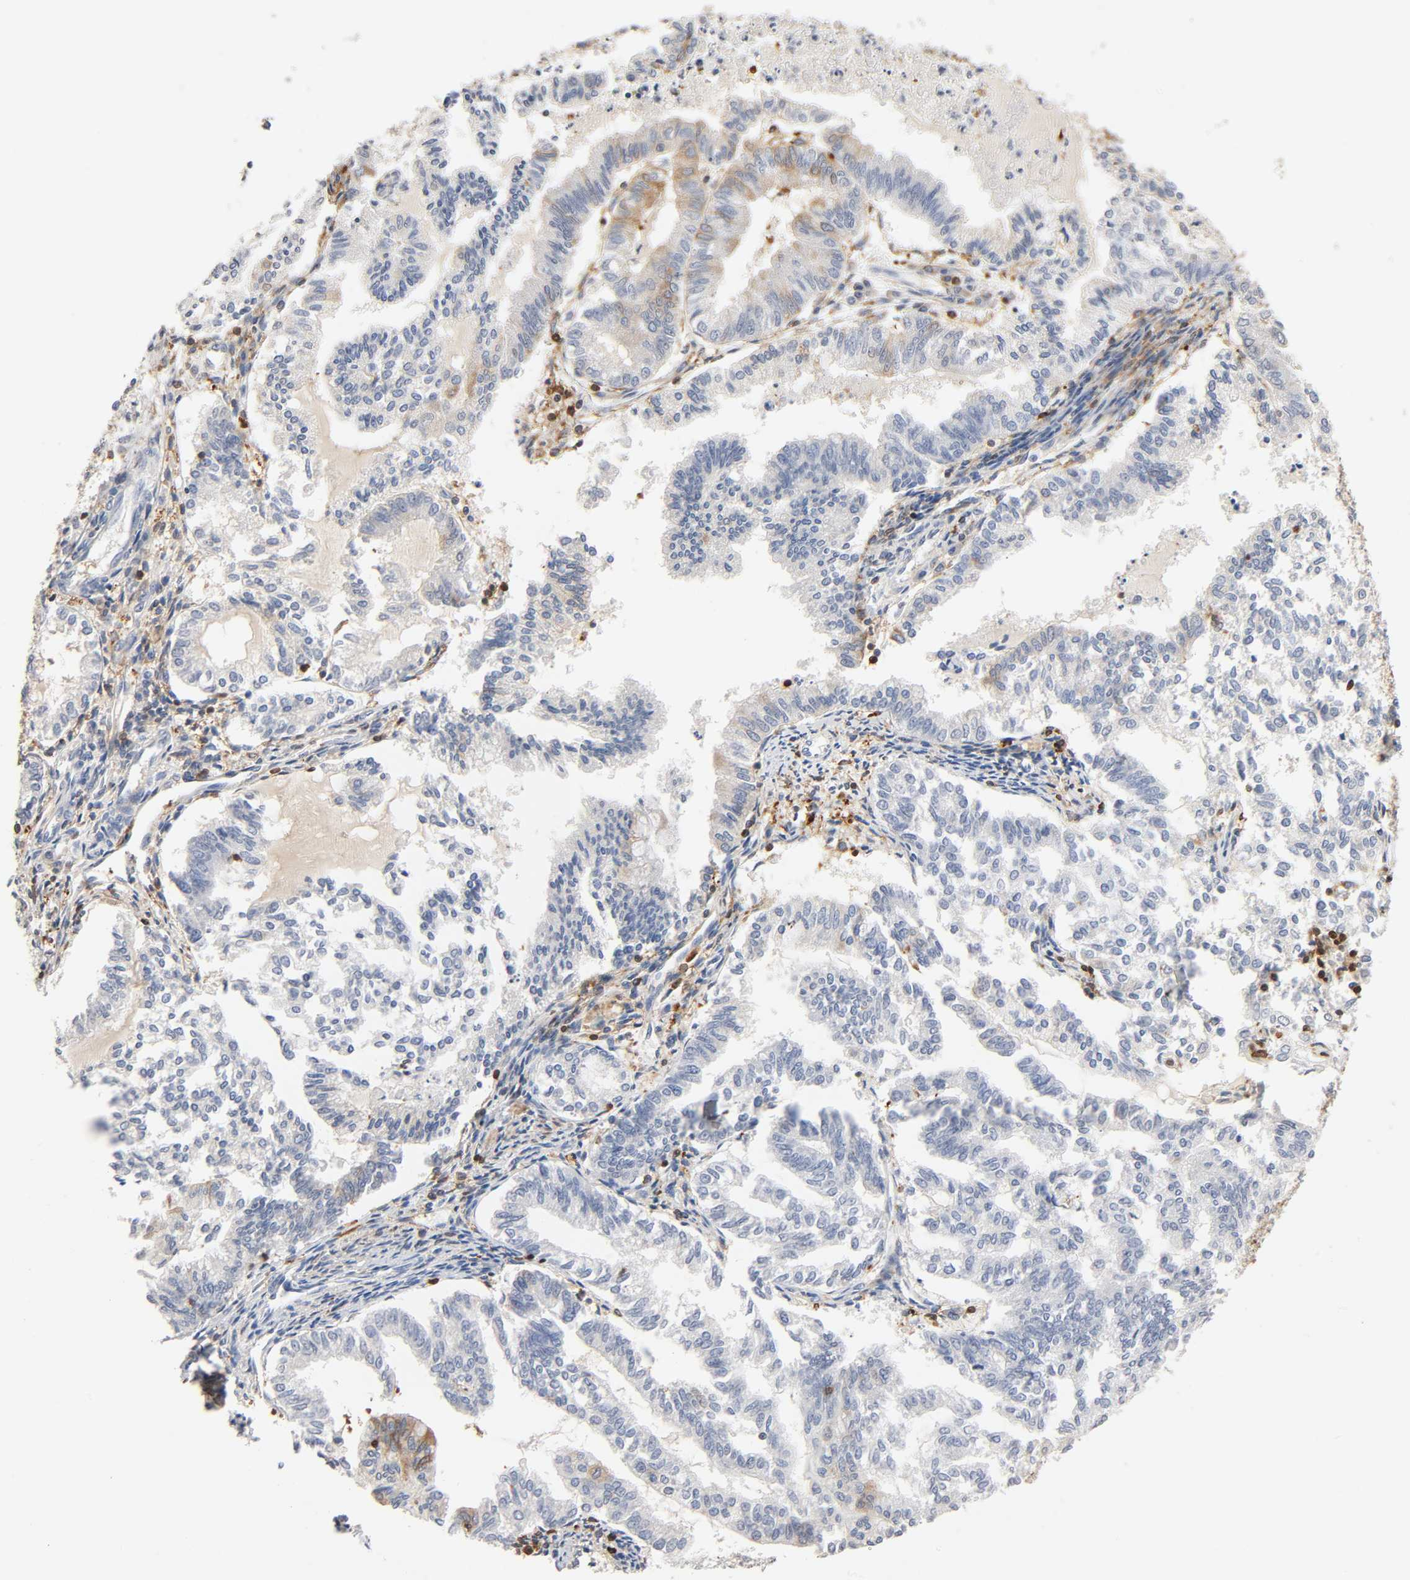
{"staining": {"intensity": "moderate", "quantity": "<25%", "location": "cytoplasmic/membranous"}, "tissue": "endometrial cancer", "cell_type": "Tumor cells", "image_type": "cancer", "snomed": [{"axis": "morphology", "description": "Adenocarcinoma, NOS"}, {"axis": "topography", "description": "Endometrium"}], "caption": "A brown stain highlights moderate cytoplasmic/membranous expression of a protein in human adenocarcinoma (endometrial) tumor cells.", "gene": "BIN1", "patient": {"sex": "female", "age": 79}}